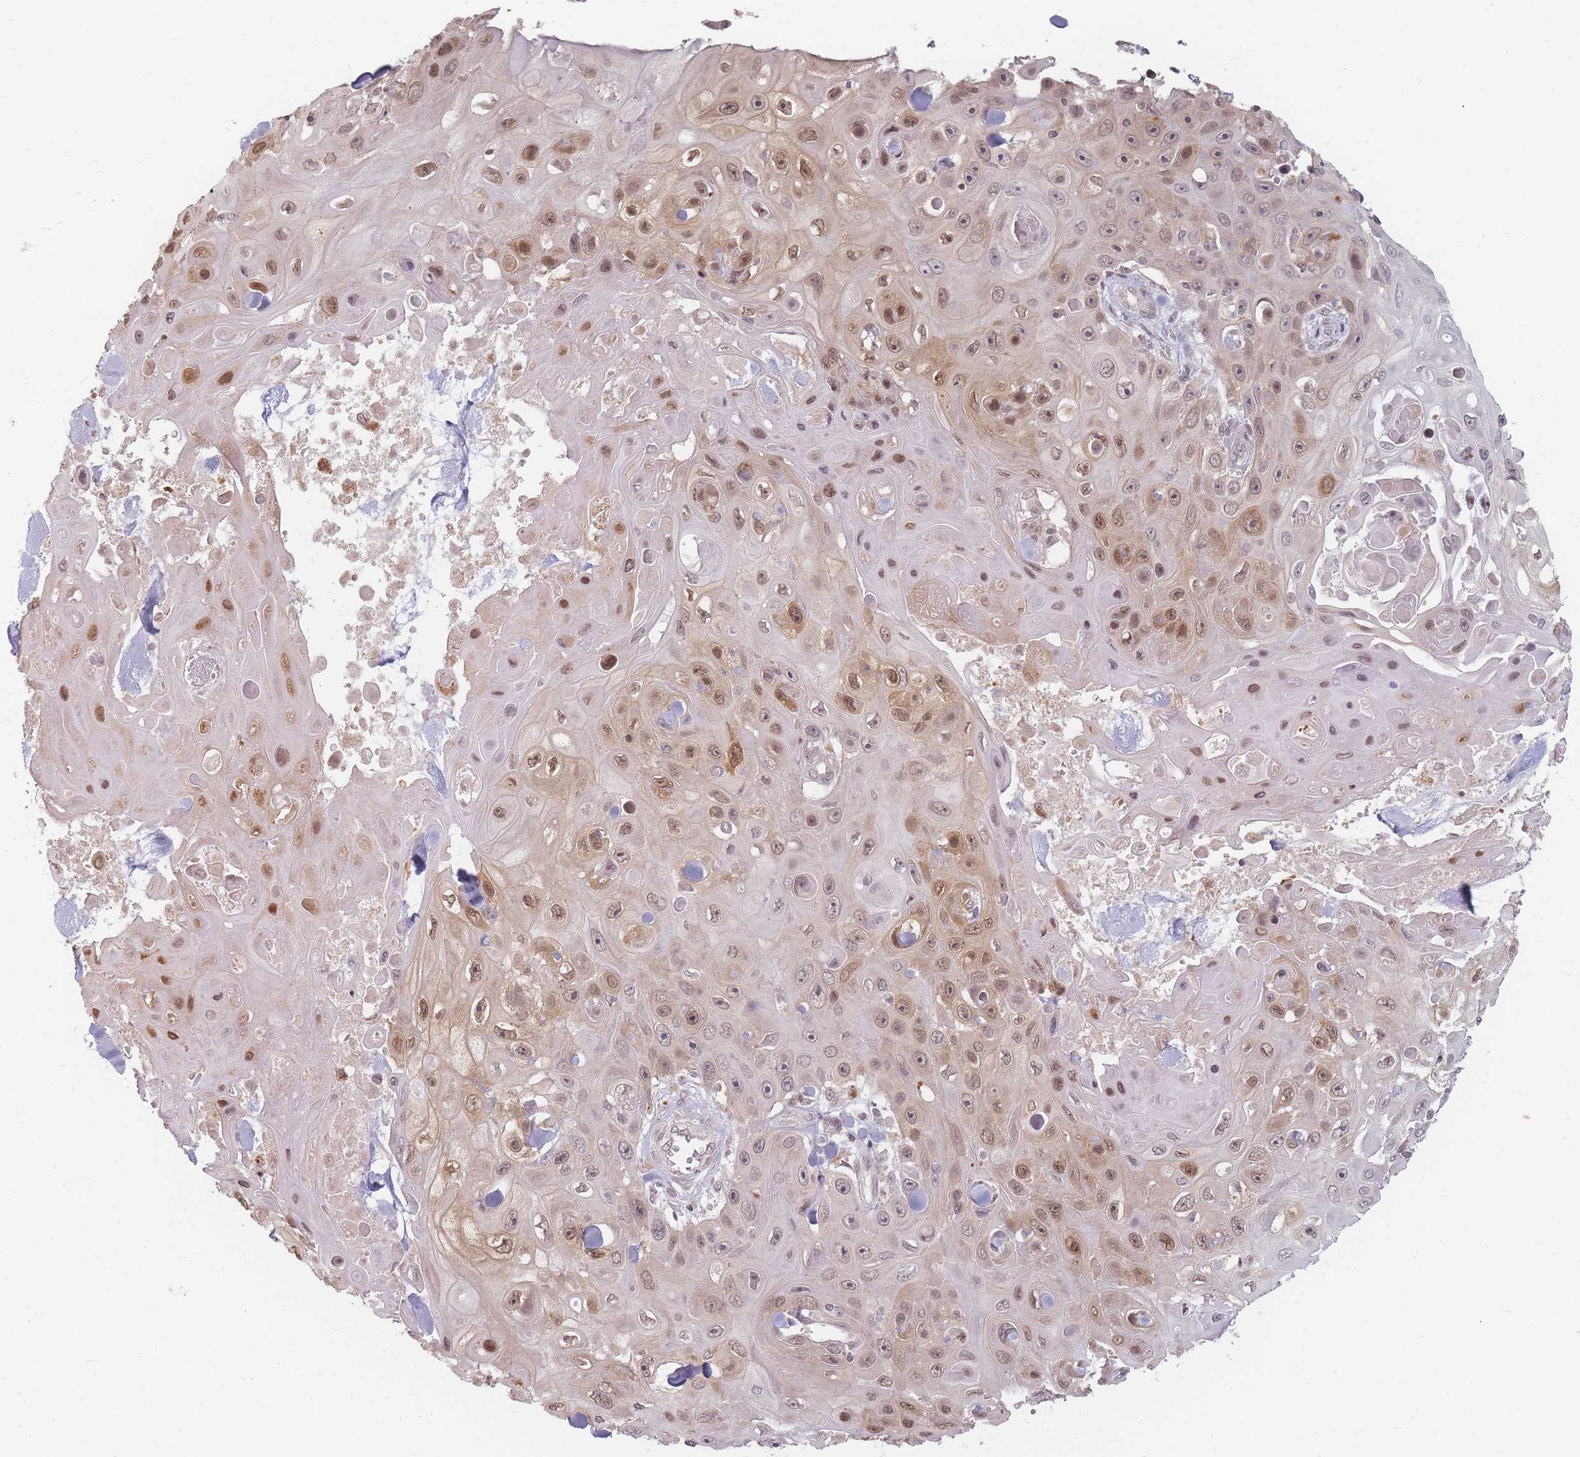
{"staining": {"intensity": "moderate", "quantity": "25%-75%", "location": "cytoplasmic/membranous,nuclear"}, "tissue": "skin cancer", "cell_type": "Tumor cells", "image_type": "cancer", "snomed": [{"axis": "morphology", "description": "Squamous cell carcinoma, NOS"}, {"axis": "topography", "description": "Skin"}], "caption": "Protein staining of skin cancer (squamous cell carcinoma) tissue displays moderate cytoplasmic/membranous and nuclear positivity in about 25%-75% of tumor cells.", "gene": "SPATA45", "patient": {"sex": "male", "age": 82}}